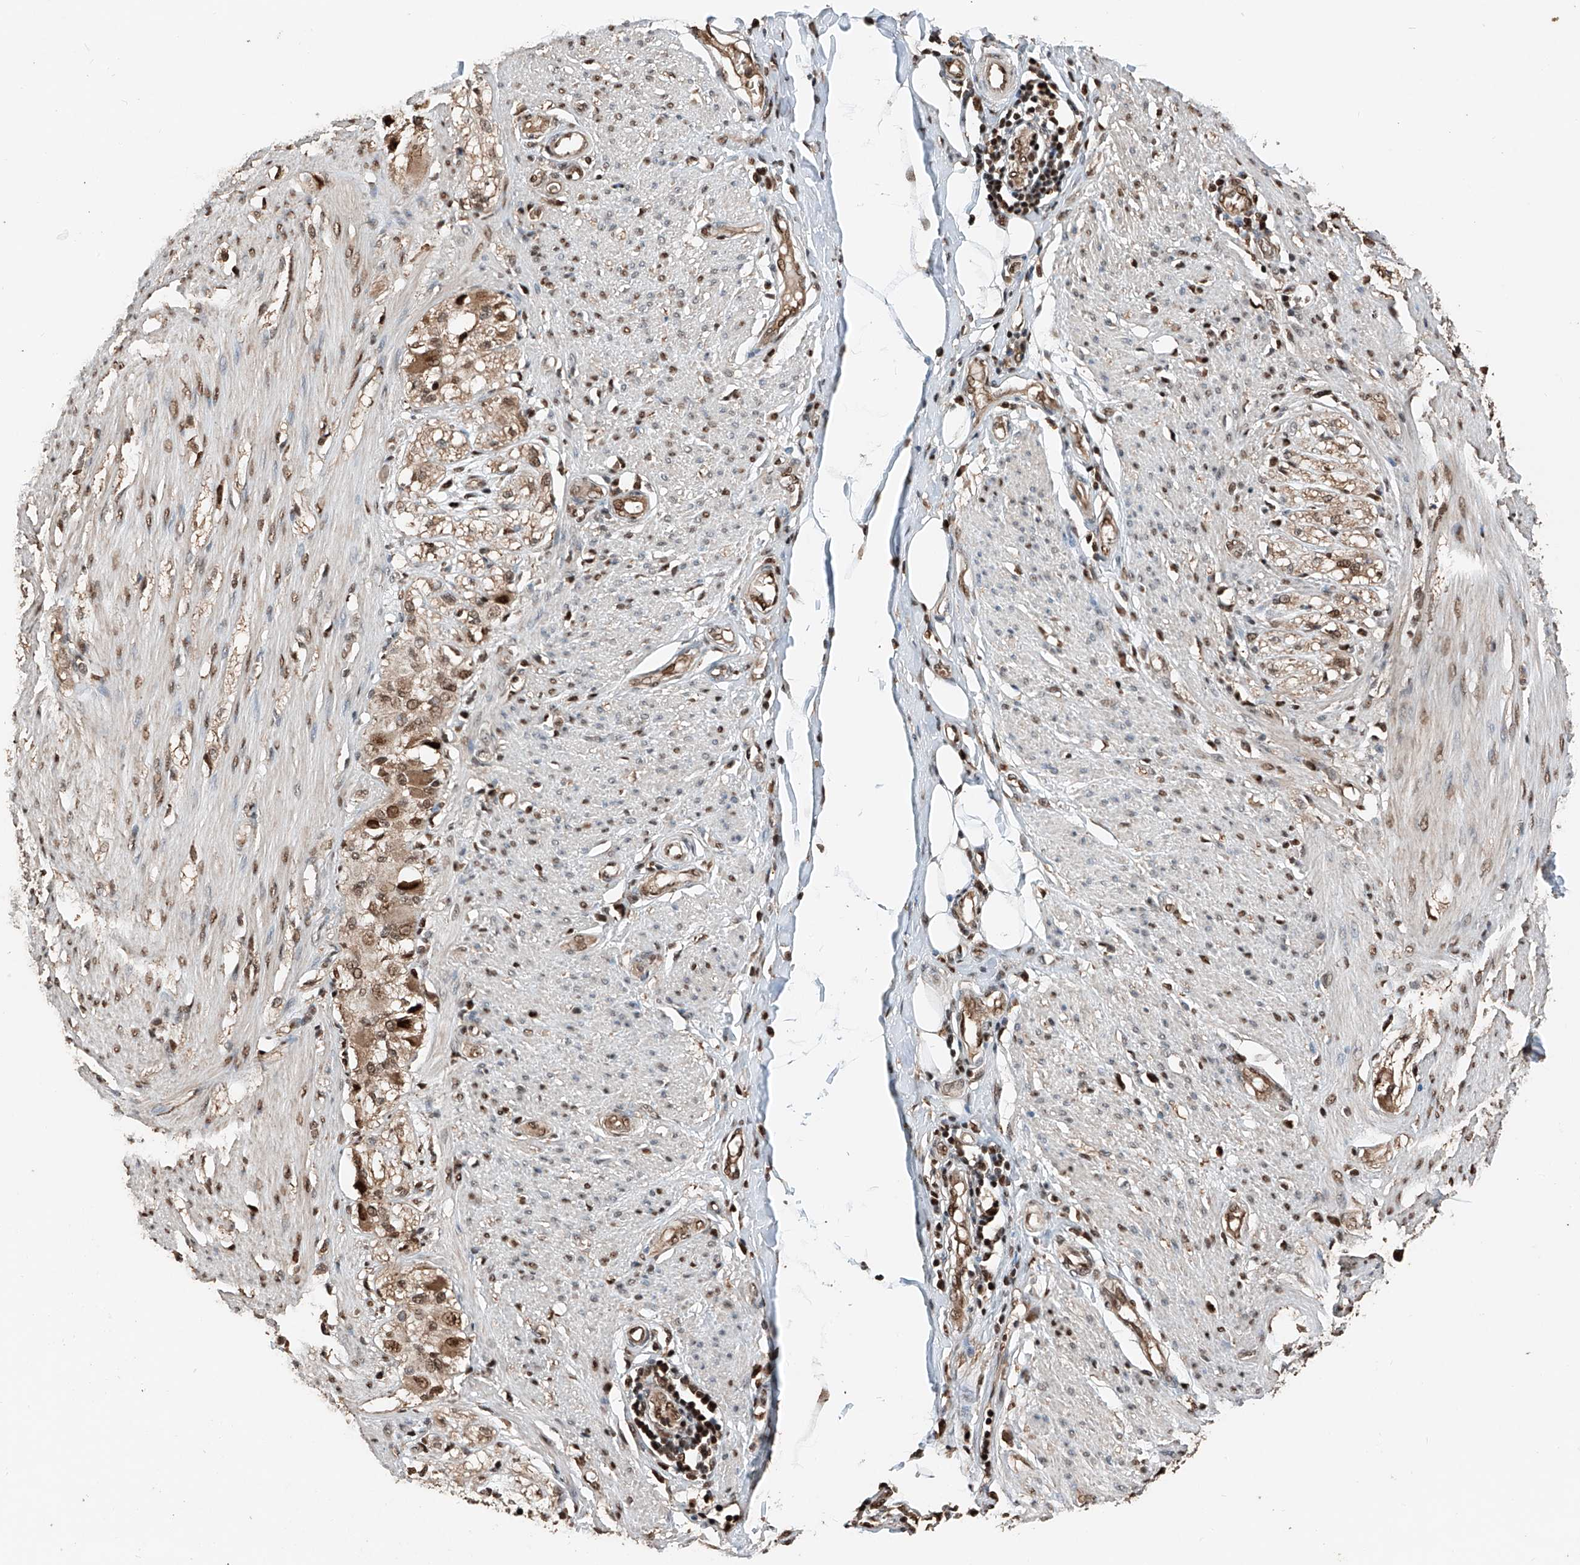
{"staining": {"intensity": "moderate", "quantity": ">75%", "location": "cytoplasmic/membranous,nuclear"}, "tissue": "smooth muscle", "cell_type": "Smooth muscle cells", "image_type": "normal", "snomed": [{"axis": "morphology", "description": "Normal tissue, NOS"}, {"axis": "morphology", "description": "Adenocarcinoma, NOS"}, {"axis": "topography", "description": "Colon"}, {"axis": "topography", "description": "Peripheral nerve tissue"}], "caption": "Smooth muscle stained for a protein reveals moderate cytoplasmic/membranous,nuclear positivity in smooth muscle cells.", "gene": "RMND1", "patient": {"sex": "male", "age": 14}}